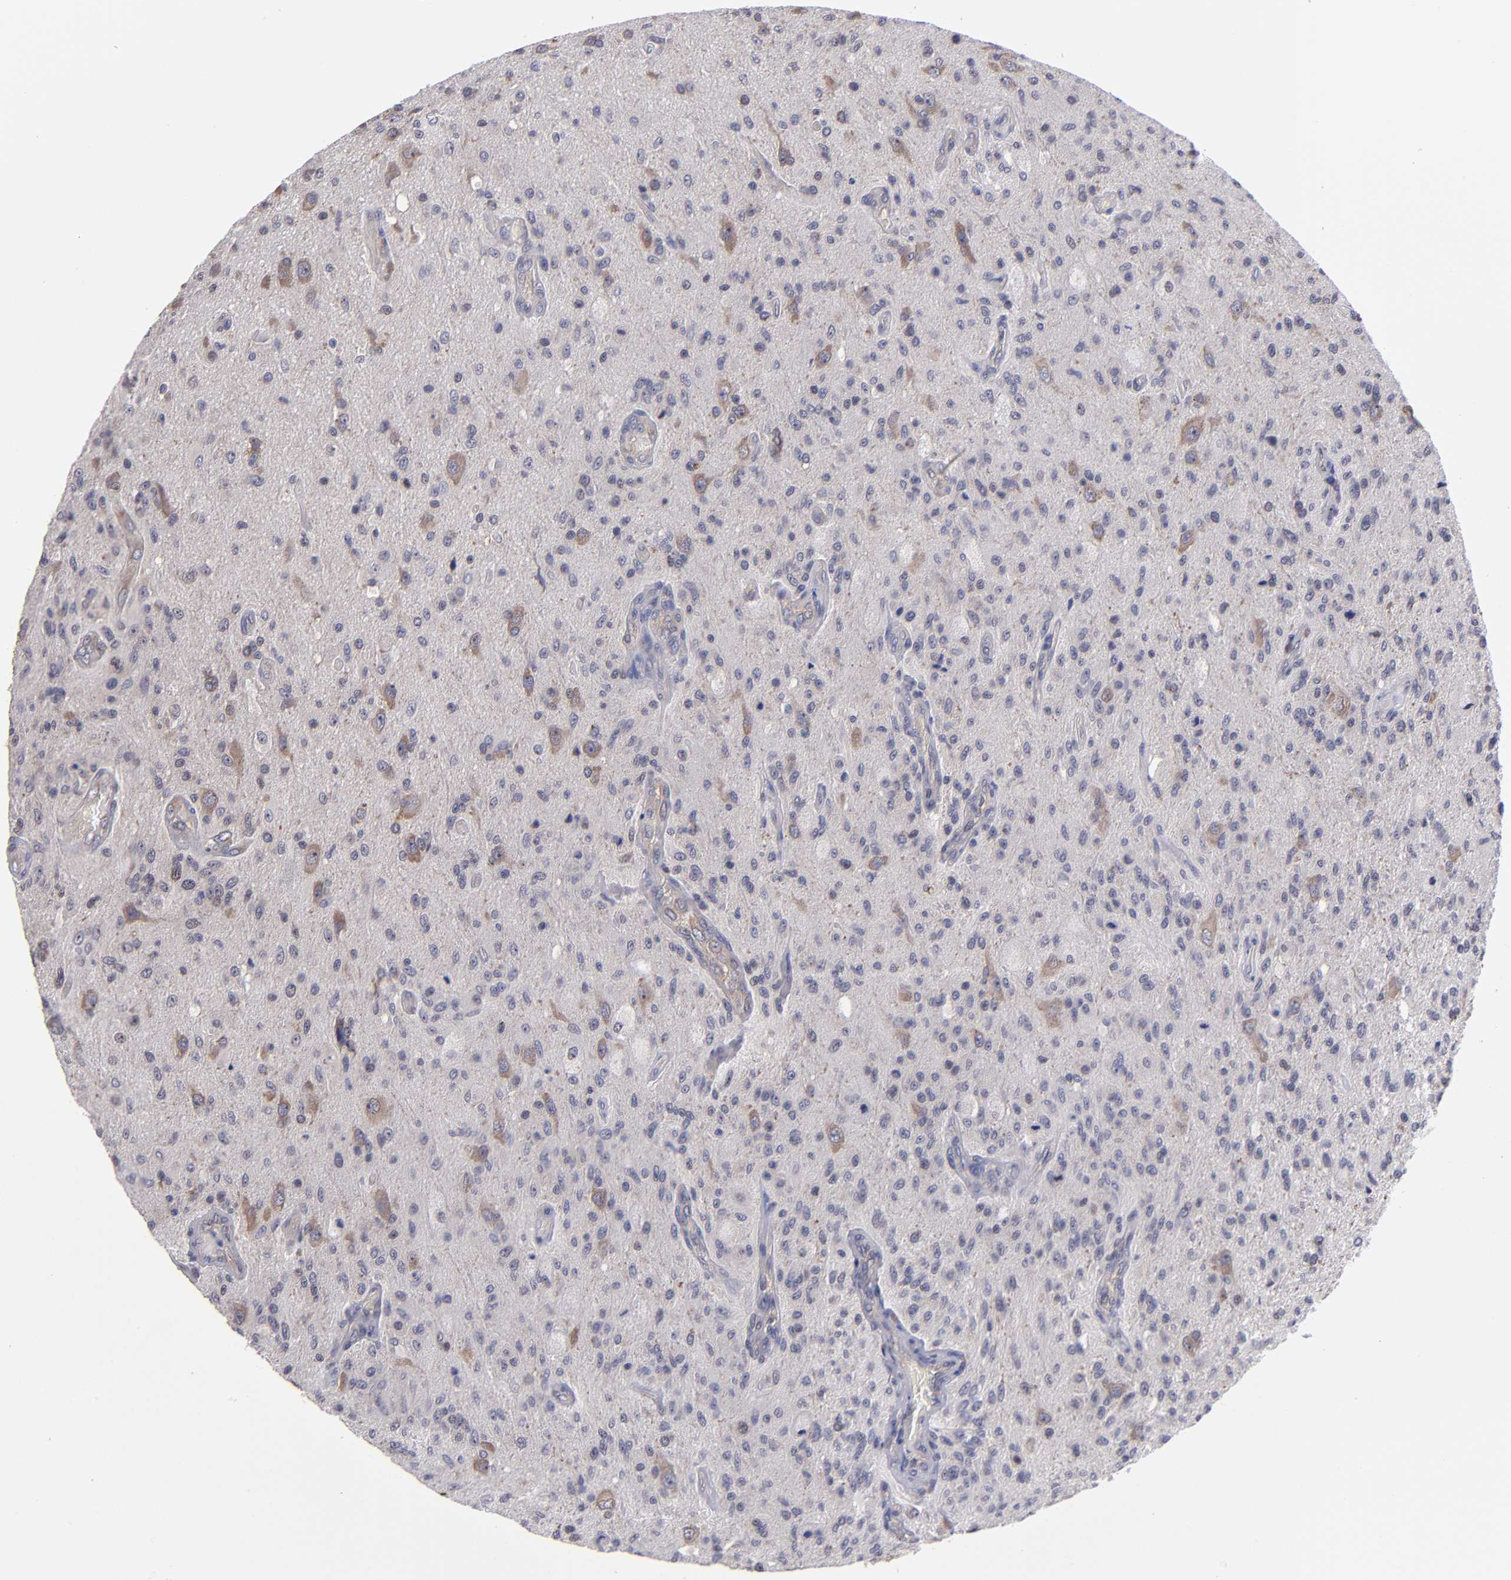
{"staining": {"intensity": "weak", "quantity": "25%-75%", "location": "cytoplasmic/membranous"}, "tissue": "glioma", "cell_type": "Tumor cells", "image_type": "cancer", "snomed": [{"axis": "morphology", "description": "Normal tissue, NOS"}, {"axis": "morphology", "description": "Glioma, malignant, High grade"}, {"axis": "topography", "description": "Cerebral cortex"}], "caption": "Brown immunohistochemical staining in high-grade glioma (malignant) demonstrates weak cytoplasmic/membranous staining in approximately 25%-75% of tumor cells.", "gene": "EIF3L", "patient": {"sex": "male", "age": 77}}